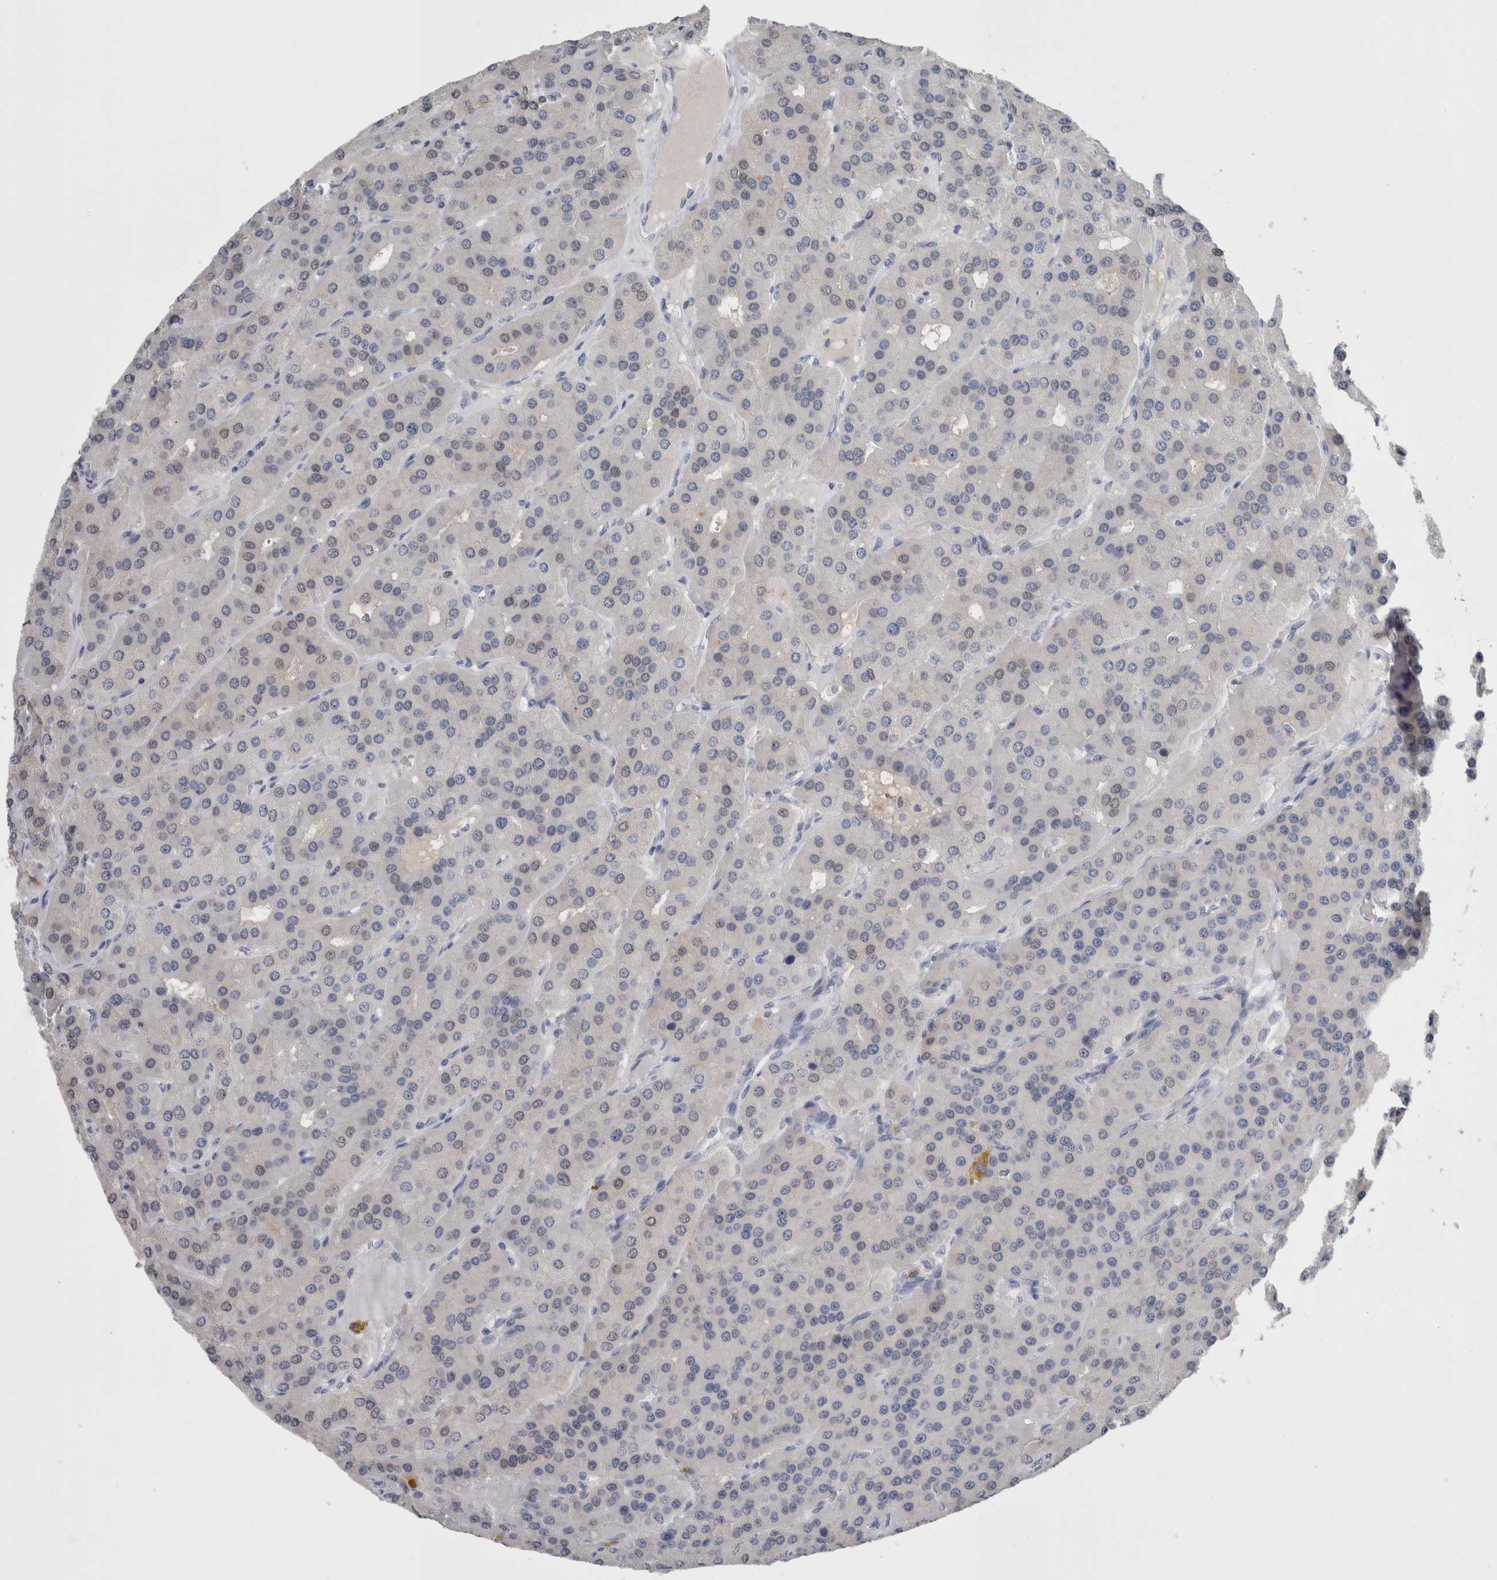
{"staining": {"intensity": "negative", "quantity": "none", "location": "none"}, "tissue": "parathyroid gland", "cell_type": "Glandular cells", "image_type": "normal", "snomed": [{"axis": "morphology", "description": "Normal tissue, NOS"}, {"axis": "morphology", "description": "Adenoma, NOS"}, {"axis": "topography", "description": "Parathyroid gland"}], "caption": "DAB immunohistochemical staining of unremarkable human parathyroid gland exhibits no significant expression in glandular cells. Brightfield microscopy of immunohistochemistry (IHC) stained with DAB (brown) and hematoxylin (blue), captured at high magnification.", "gene": "CA8", "patient": {"sex": "female", "age": 86}}